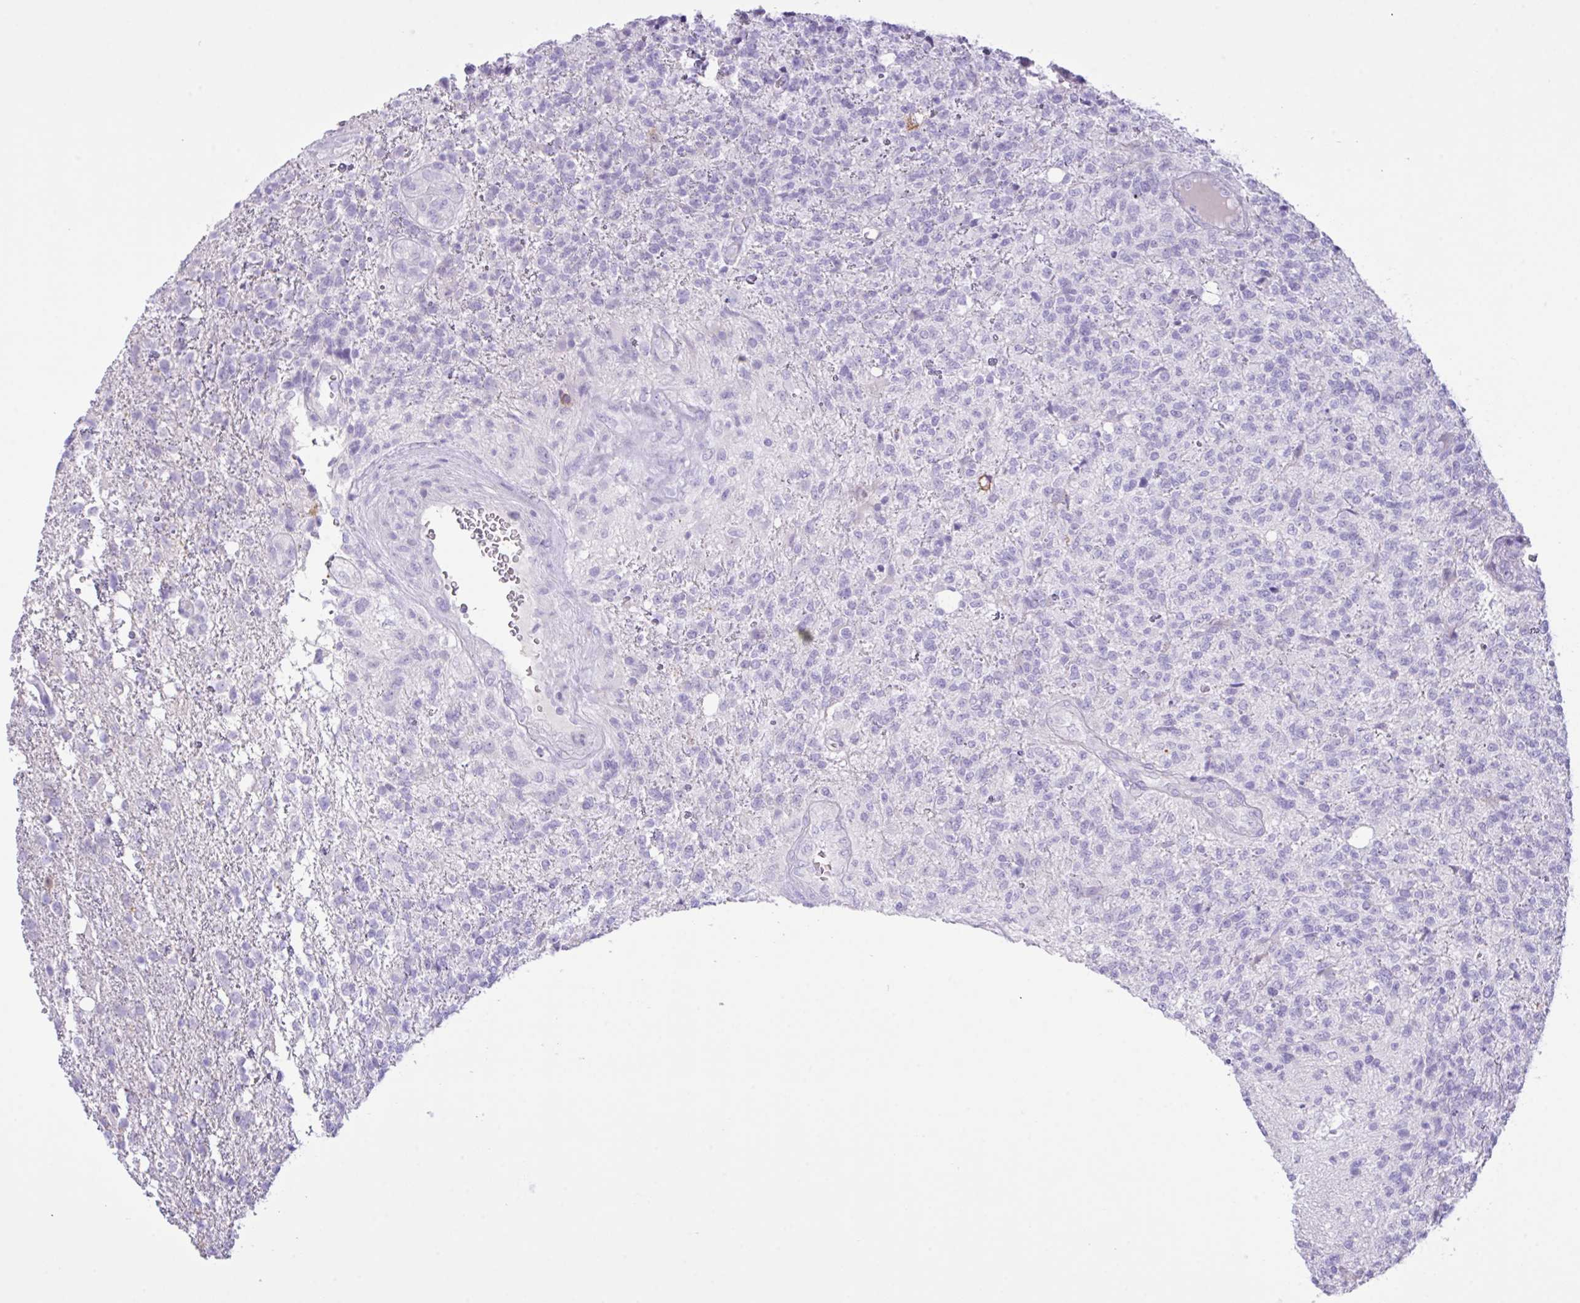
{"staining": {"intensity": "negative", "quantity": "none", "location": "none"}, "tissue": "glioma", "cell_type": "Tumor cells", "image_type": "cancer", "snomed": [{"axis": "morphology", "description": "Glioma, malignant, High grade"}, {"axis": "topography", "description": "Brain"}], "caption": "The photomicrograph exhibits no staining of tumor cells in glioma. The staining was performed using DAB (3,3'-diaminobenzidine) to visualize the protein expression in brown, while the nuclei were stained in blue with hematoxylin (Magnification: 20x).", "gene": "CST11", "patient": {"sex": "male", "age": 56}}